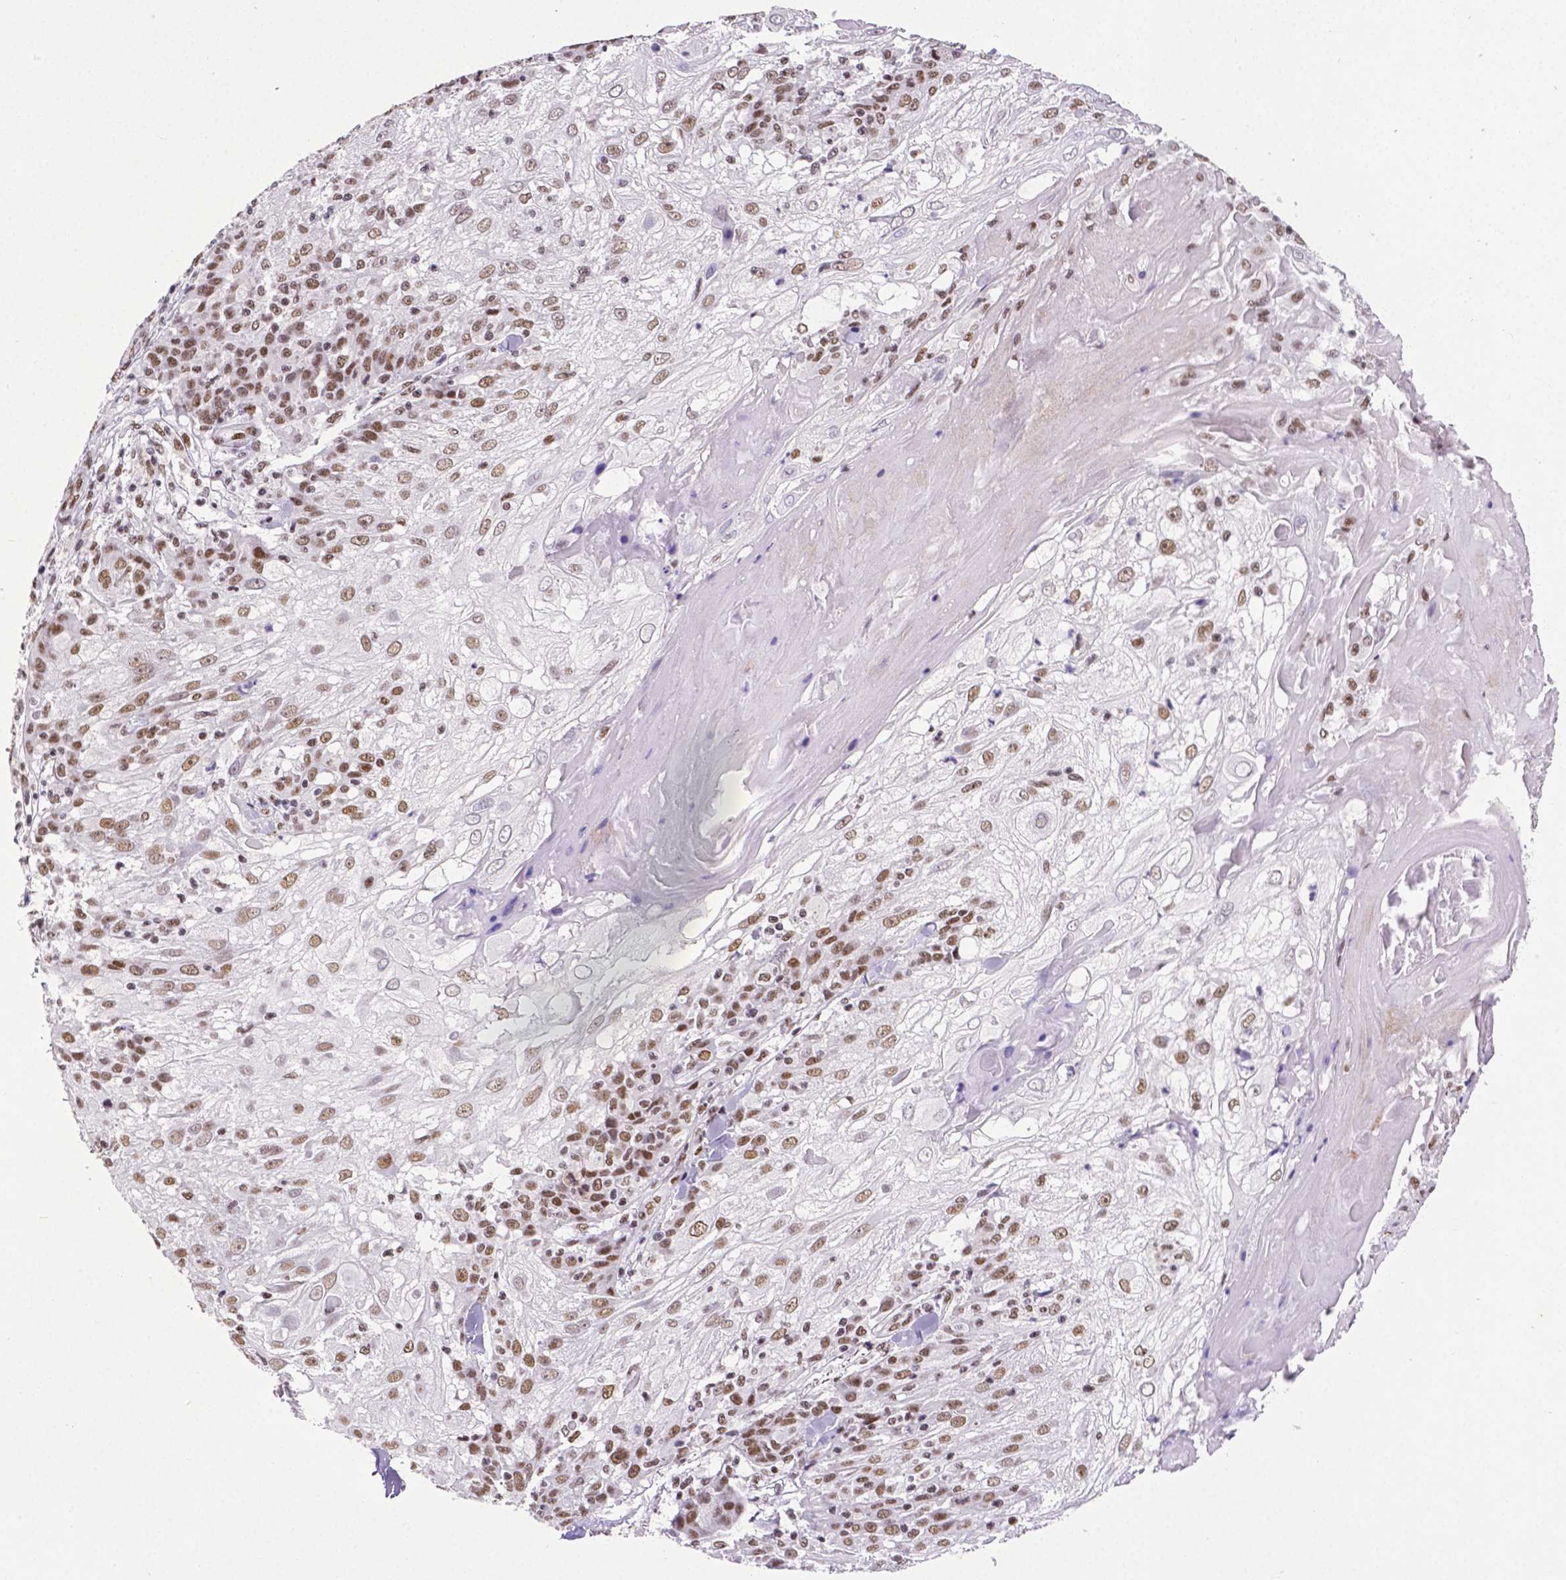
{"staining": {"intensity": "moderate", "quantity": ">75%", "location": "nuclear"}, "tissue": "skin cancer", "cell_type": "Tumor cells", "image_type": "cancer", "snomed": [{"axis": "morphology", "description": "Normal tissue, NOS"}, {"axis": "morphology", "description": "Squamous cell carcinoma, NOS"}, {"axis": "topography", "description": "Skin"}], "caption": "A brown stain labels moderate nuclear expression of a protein in human skin squamous cell carcinoma tumor cells.", "gene": "REST", "patient": {"sex": "female", "age": 83}}